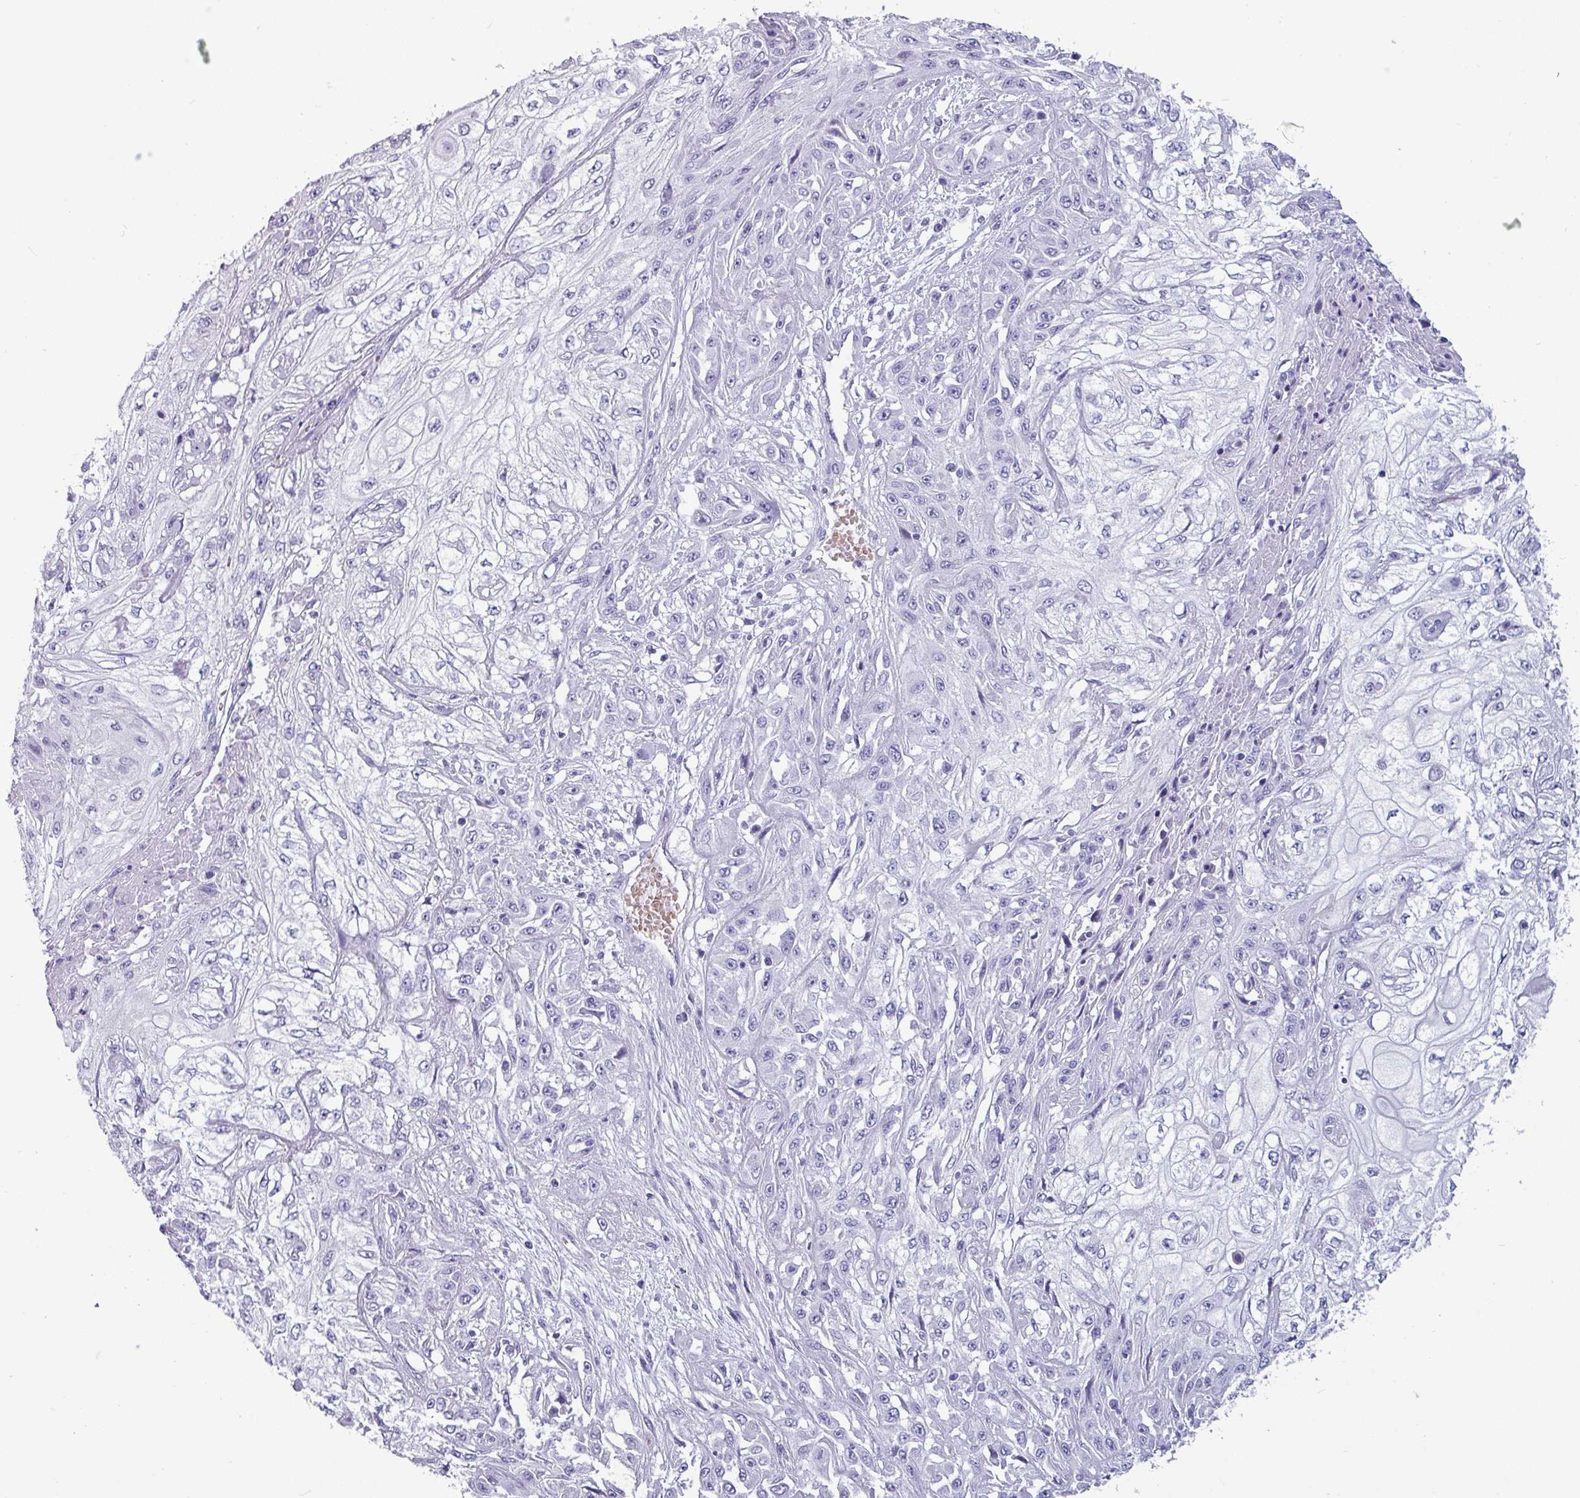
{"staining": {"intensity": "negative", "quantity": "none", "location": "none"}, "tissue": "skin cancer", "cell_type": "Tumor cells", "image_type": "cancer", "snomed": [{"axis": "morphology", "description": "Squamous cell carcinoma, NOS"}, {"axis": "morphology", "description": "Squamous cell carcinoma, metastatic, NOS"}, {"axis": "topography", "description": "Skin"}, {"axis": "topography", "description": "Lymph node"}], "caption": "Tumor cells show no significant protein expression in skin cancer.", "gene": "CRYBB2", "patient": {"sex": "male", "age": 75}}